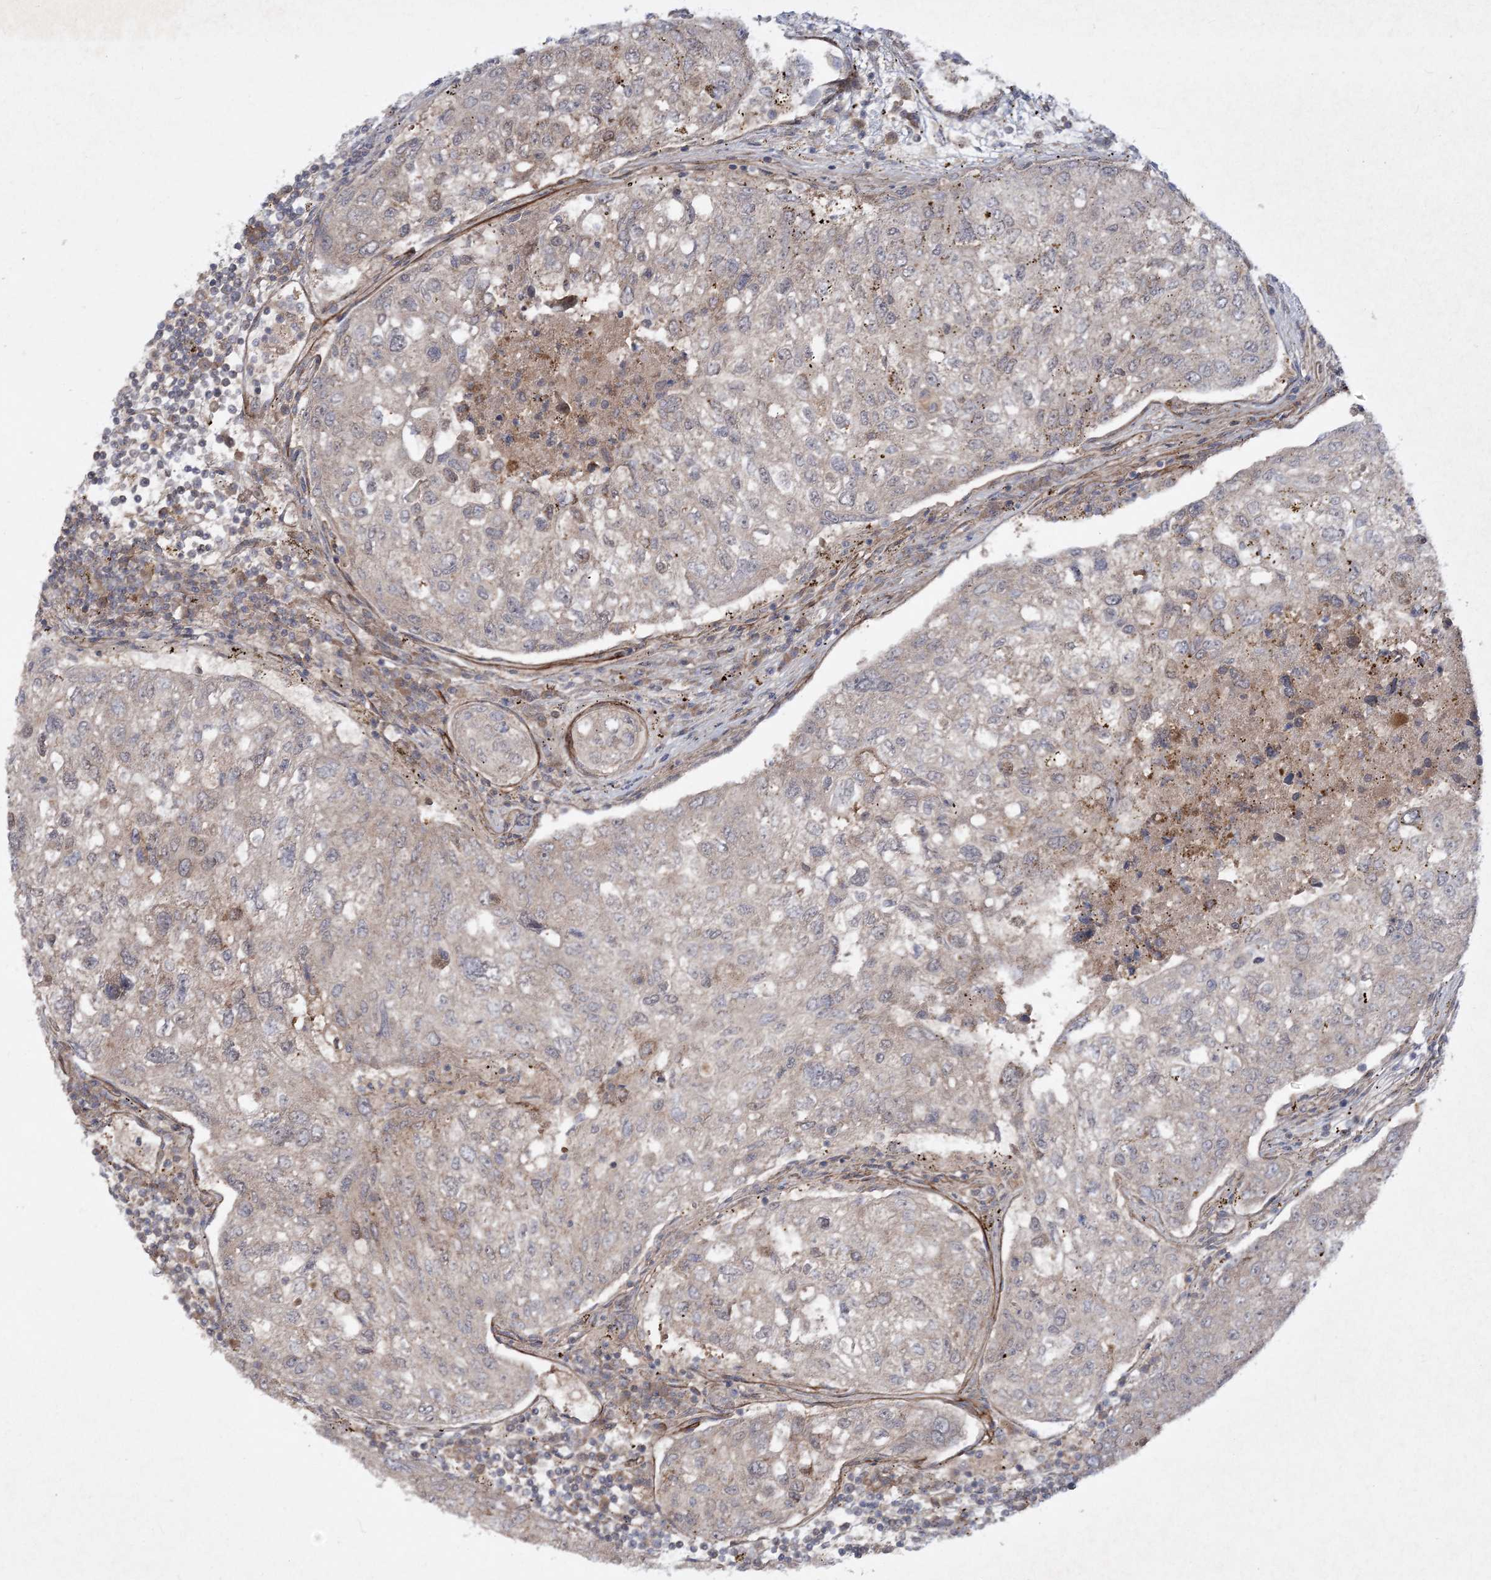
{"staining": {"intensity": "weak", "quantity": "<25%", "location": "cytoplasmic/membranous"}, "tissue": "urothelial cancer", "cell_type": "Tumor cells", "image_type": "cancer", "snomed": [{"axis": "morphology", "description": "Urothelial carcinoma, High grade"}, {"axis": "topography", "description": "Lymph node"}, {"axis": "topography", "description": "Urinary bladder"}], "caption": "Immunohistochemical staining of human urothelial cancer demonstrates no significant expression in tumor cells.", "gene": "MOCS2", "patient": {"sex": "male", "age": 51}}